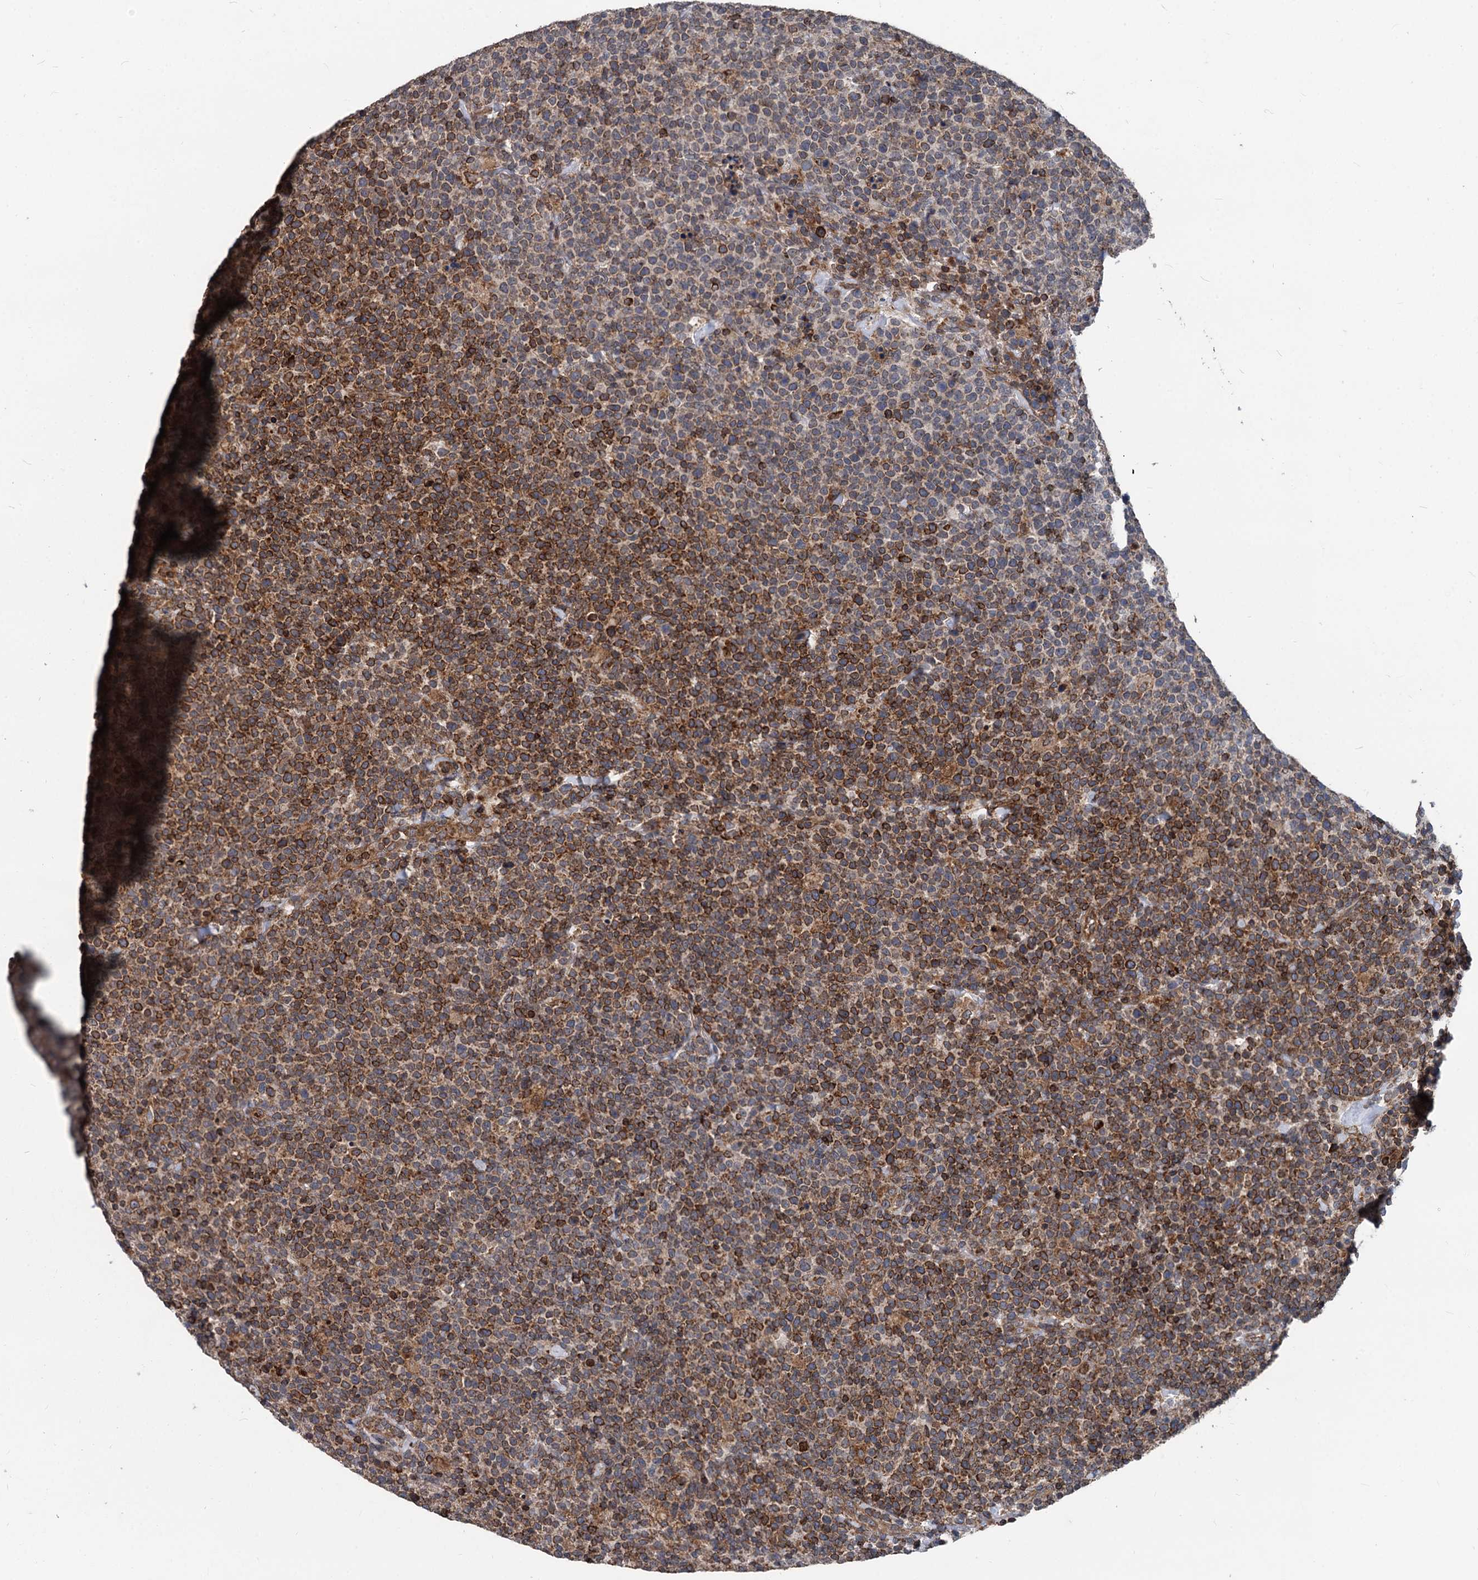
{"staining": {"intensity": "strong", "quantity": "25%-75%", "location": "cytoplasmic/membranous"}, "tissue": "lymphoma", "cell_type": "Tumor cells", "image_type": "cancer", "snomed": [{"axis": "morphology", "description": "Malignant lymphoma, non-Hodgkin's type, High grade"}, {"axis": "topography", "description": "Lymph node"}], "caption": "This image reveals lymphoma stained with immunohistochemistry to label a protein in brown. The cytoplasmic/membranous of tumor cells show strong positivity for the protein. Nuclei are counter-stained blue.", "gene": "STIM1", "patient": {"sex": "male", "age": 61}}